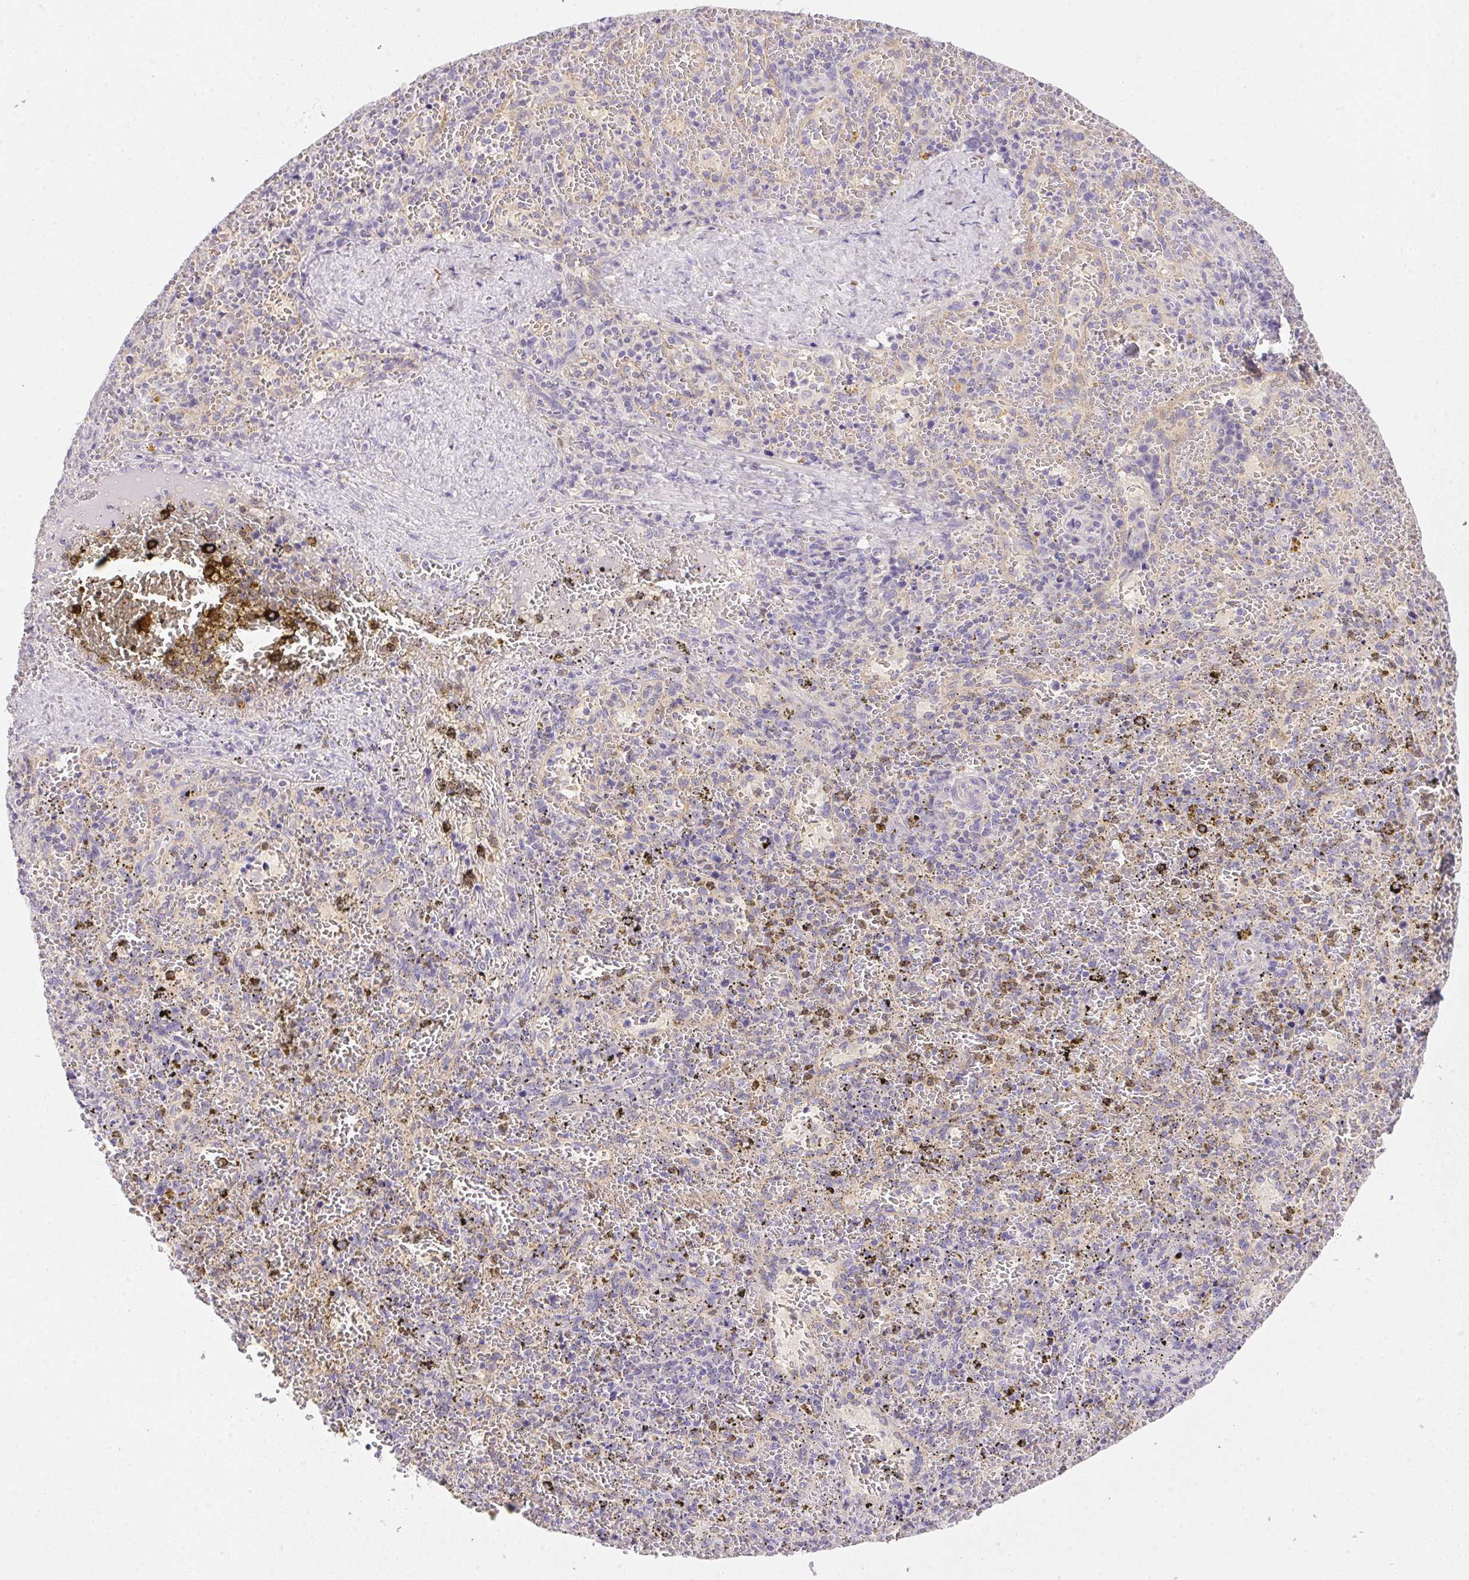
{"staining": {"intensity": "negative", "quantity": "none", "location": "none"}, "tissue": "spleen", "cell_type": "Cells in red pulp", "image_type": "normal", "snomed": [{"axis": "morphology", "description": "Normal tissue, NOS"}, {"axis": "topography", "description": "Spleen"}], "caption": "Cells in red pulp are negative for brown protein staining in benign spleen. The staining was performed using DAB (3,3'-diaminobenzidine) to visualize the protein expression in brown, while the nuclei were stained in blue with hematoxylin (Magnification: 20x).", "gene": "SLC17A7", "patient": {"sex": "female", "age": 50}}